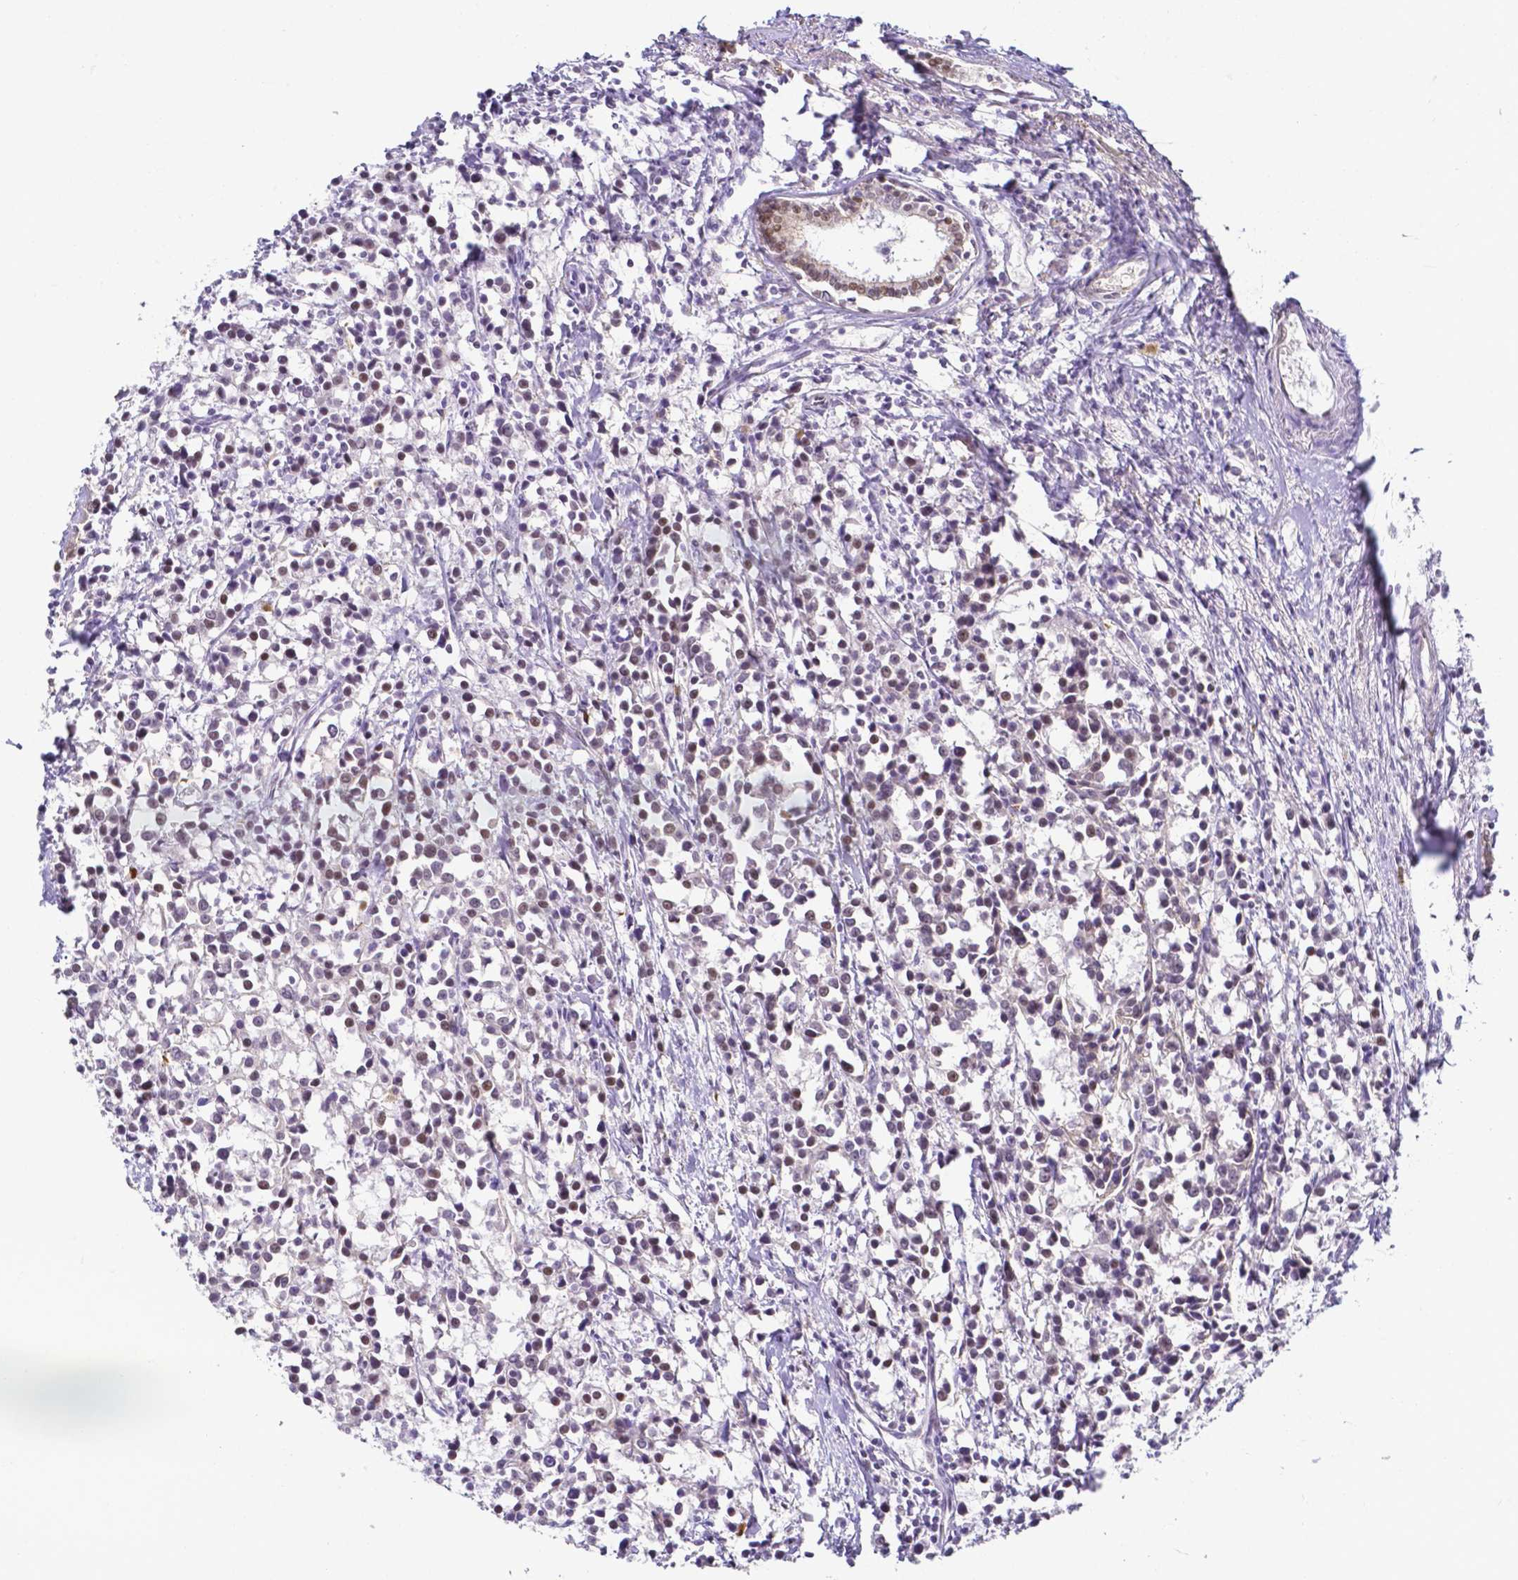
{"staining": {"intensity": "weak", "quantity": "<25%", "location": "nuclear"}, "tissue": "breast cancer", "cell_type": "Tumor cells", "image_type": "cancer", "snomed": [{"axis": "morphology", "description": "Duct carcinoma"}, {"axis": "topography", "description": "Breast"}], "caption": "Protein analysis of breast intraductal carcinoma displays no significant positivity in tumor cells.", "gene": "FAM83G", "patient": {"sex": "female", "age": 80}}